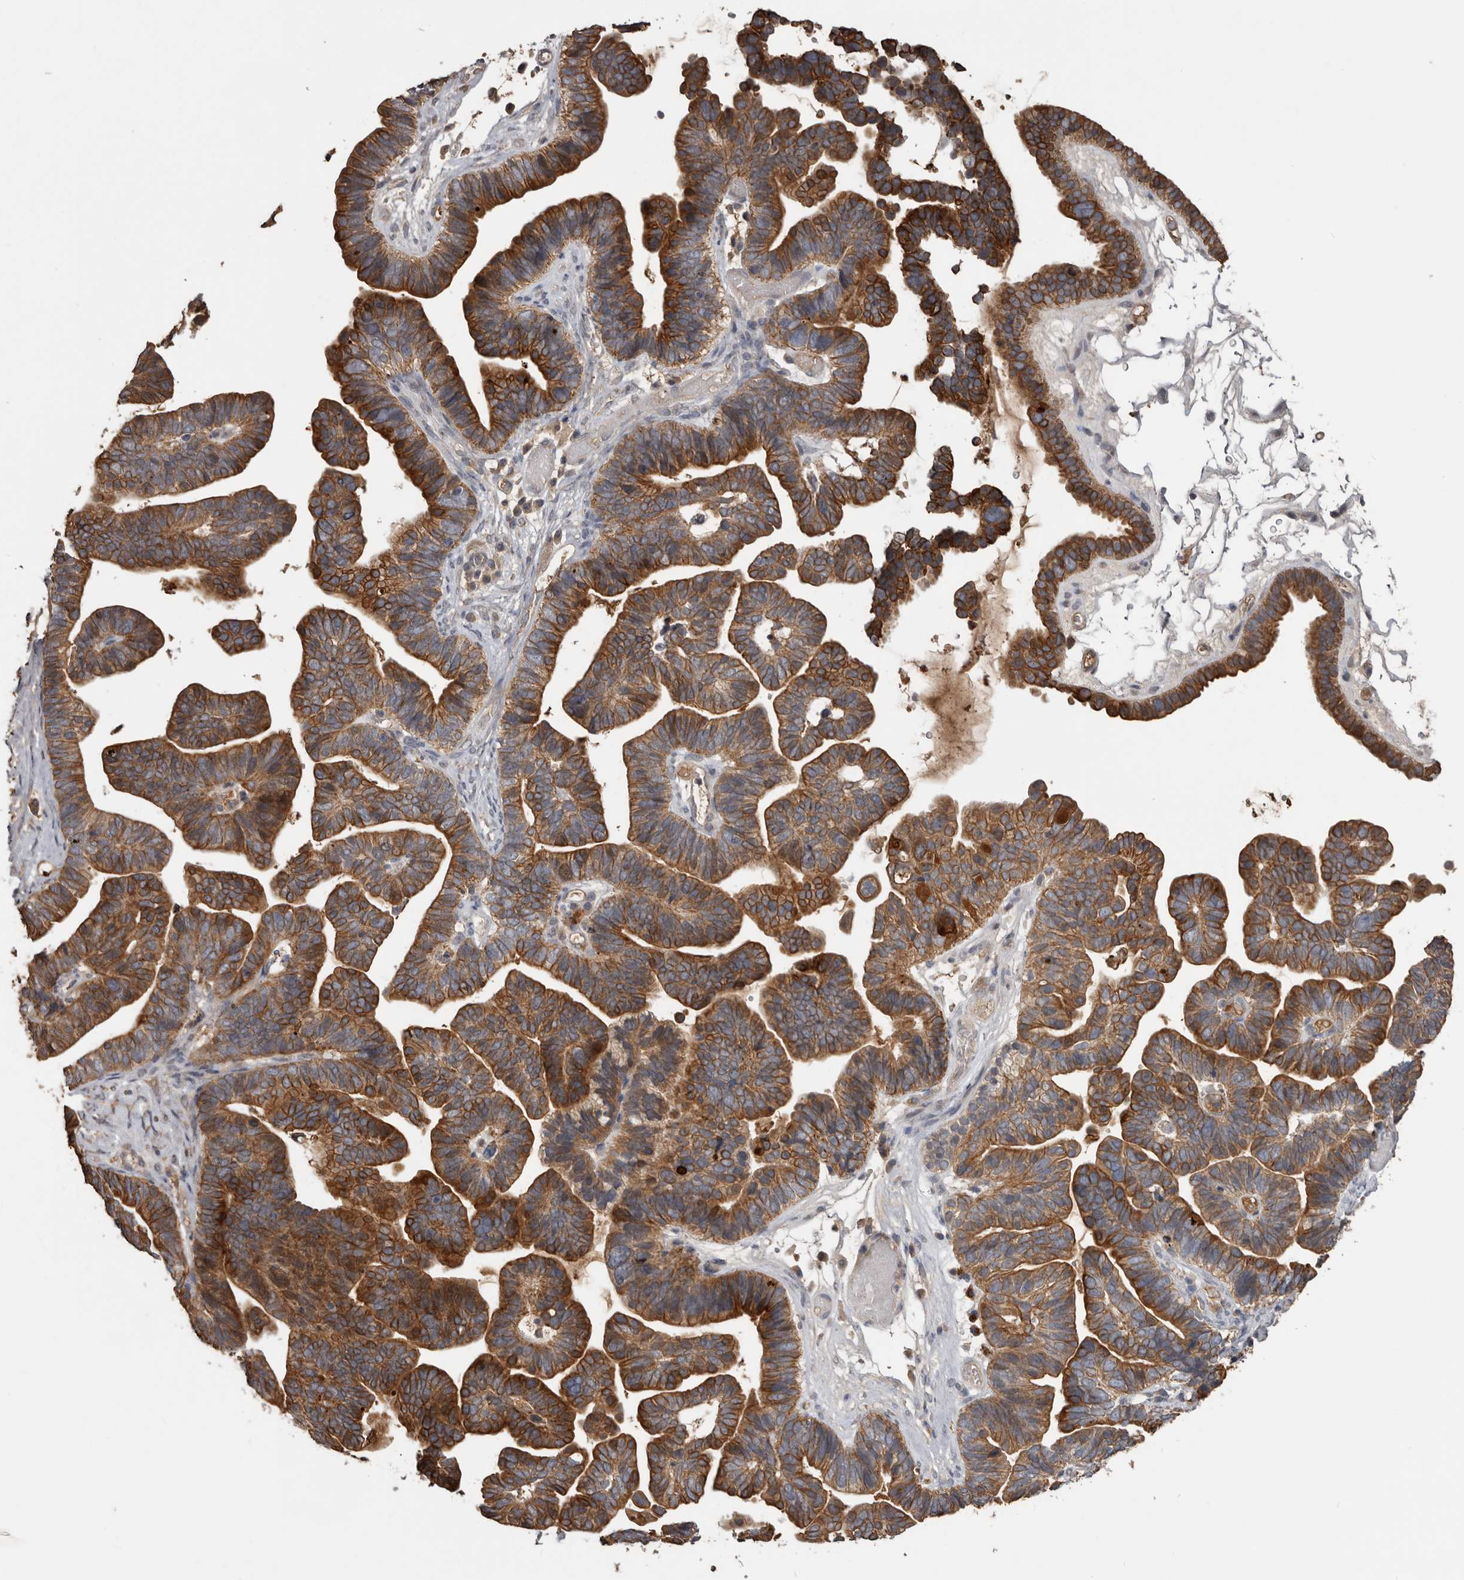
{"staining": {"intensity": "strong", "quantity": ">75%", "location": "cytoplasmic/membranous"}, "tissue": "ovarian cancer", "cell_type": "Tumor cells", "image_type": "cancer", "snomed": [{"axis": "morphology", "description": "Cystadenocarcinoma, serous, NOS"}, {"axis": "topography", "description": "Ovary"}], "caption": "An IHC image of neoplastic tissue is shown. Protein staining in brown shows strong cytoplasmic/membranous positivity in serous cystadenocarcinoma (ovarian) within tumor cells.", "gene": "NMUR1", "patient": {"sex": "female", "age": 56}}